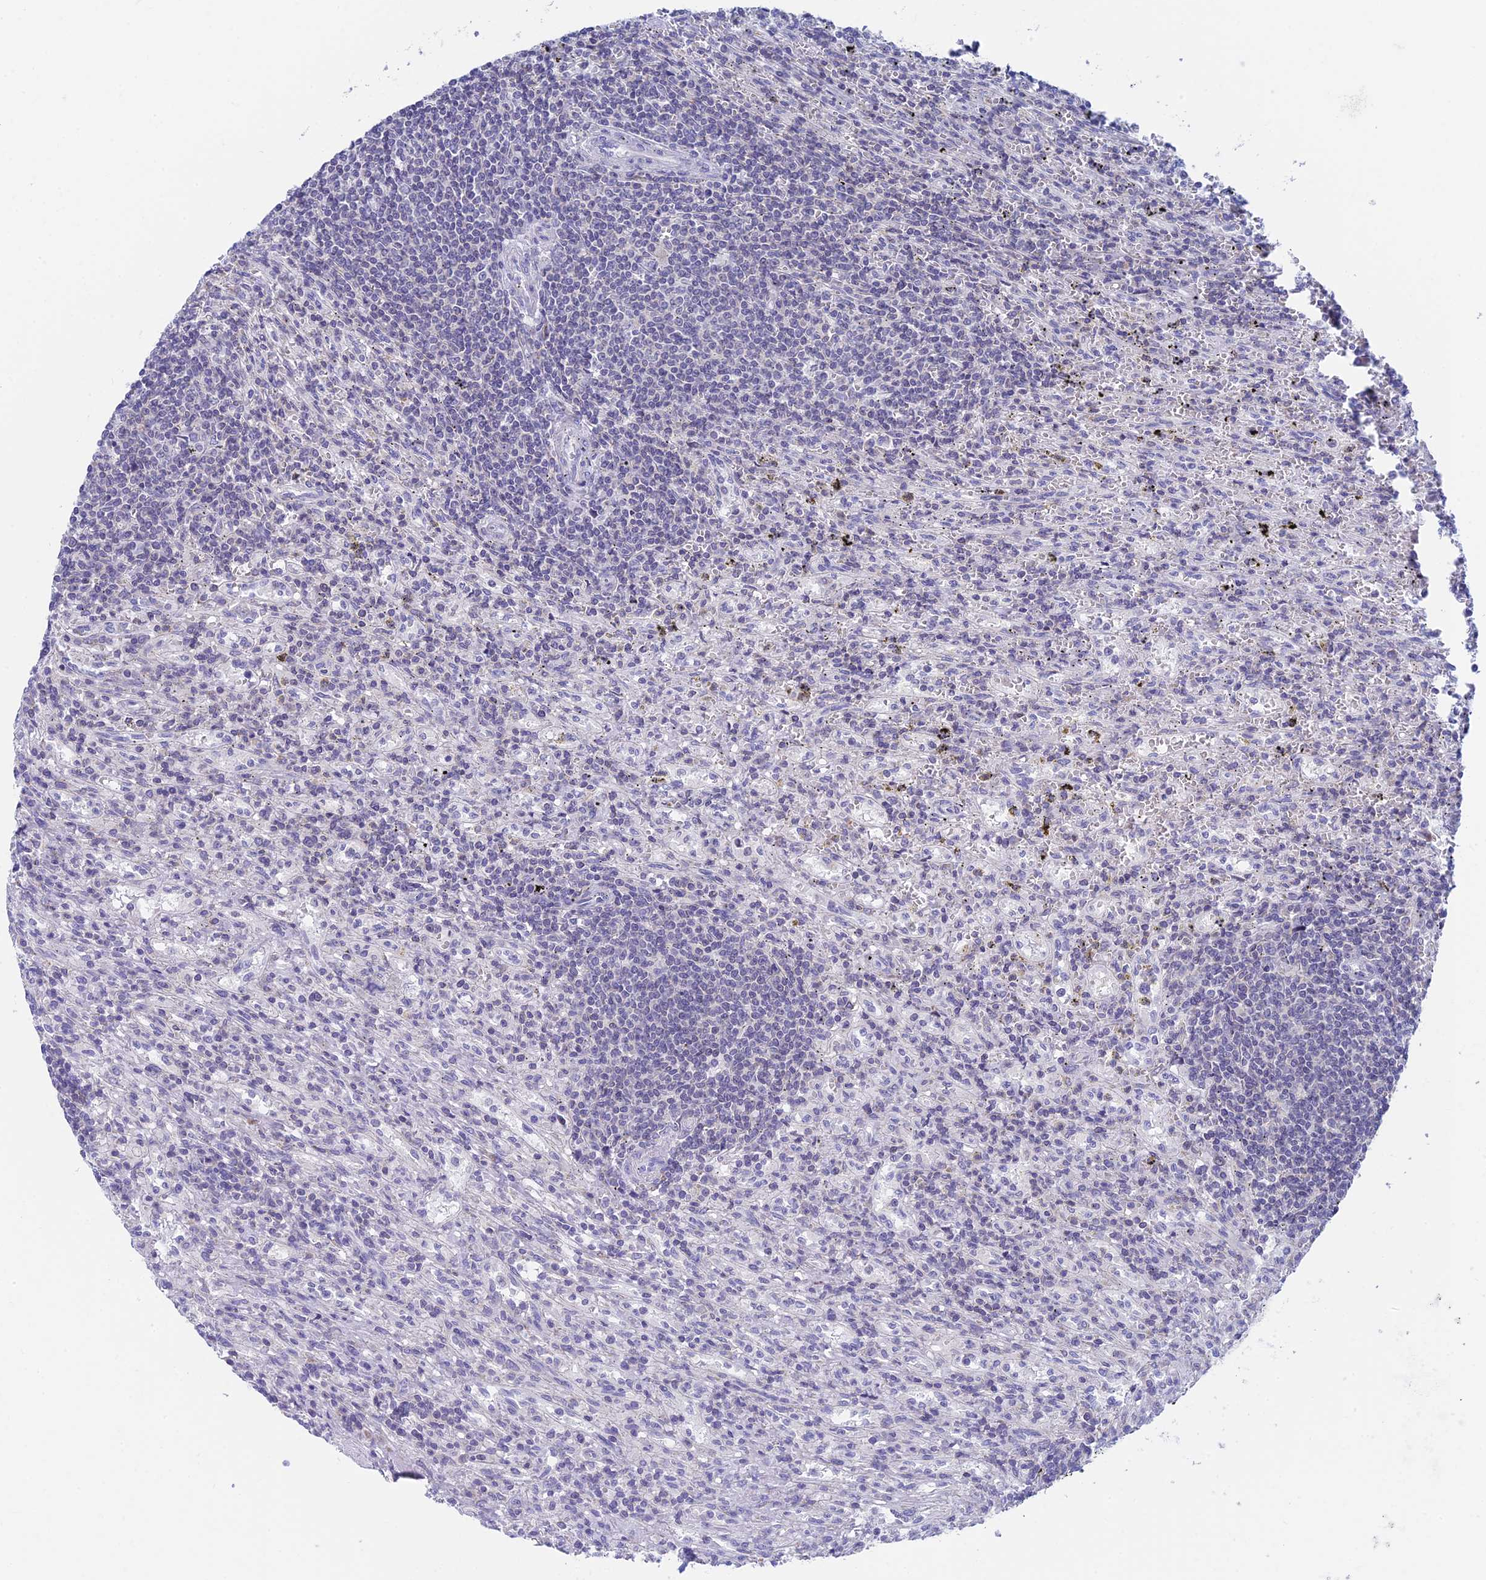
{"staining": {"intensity": "negative", "quantity": "none", "location": "none"}, "tissue": "lymphoma", "cell_type": "Tumor cells", "image_type": "cancer", "snomed": [{"axis": "morphology", "description": "Malignant lymphoma, non-Hodgkin's type, Low grade"}, {"axis": "topography", "description": "Spleen"}], "caption": "A micrograph of malignant lymphoma, non-Hodgkin's type (low-grade) stained for a protein exhibits no brown staining in tumor cells.", "gene": "REXO5", "patient": {"sex": "male", "age": 76}}